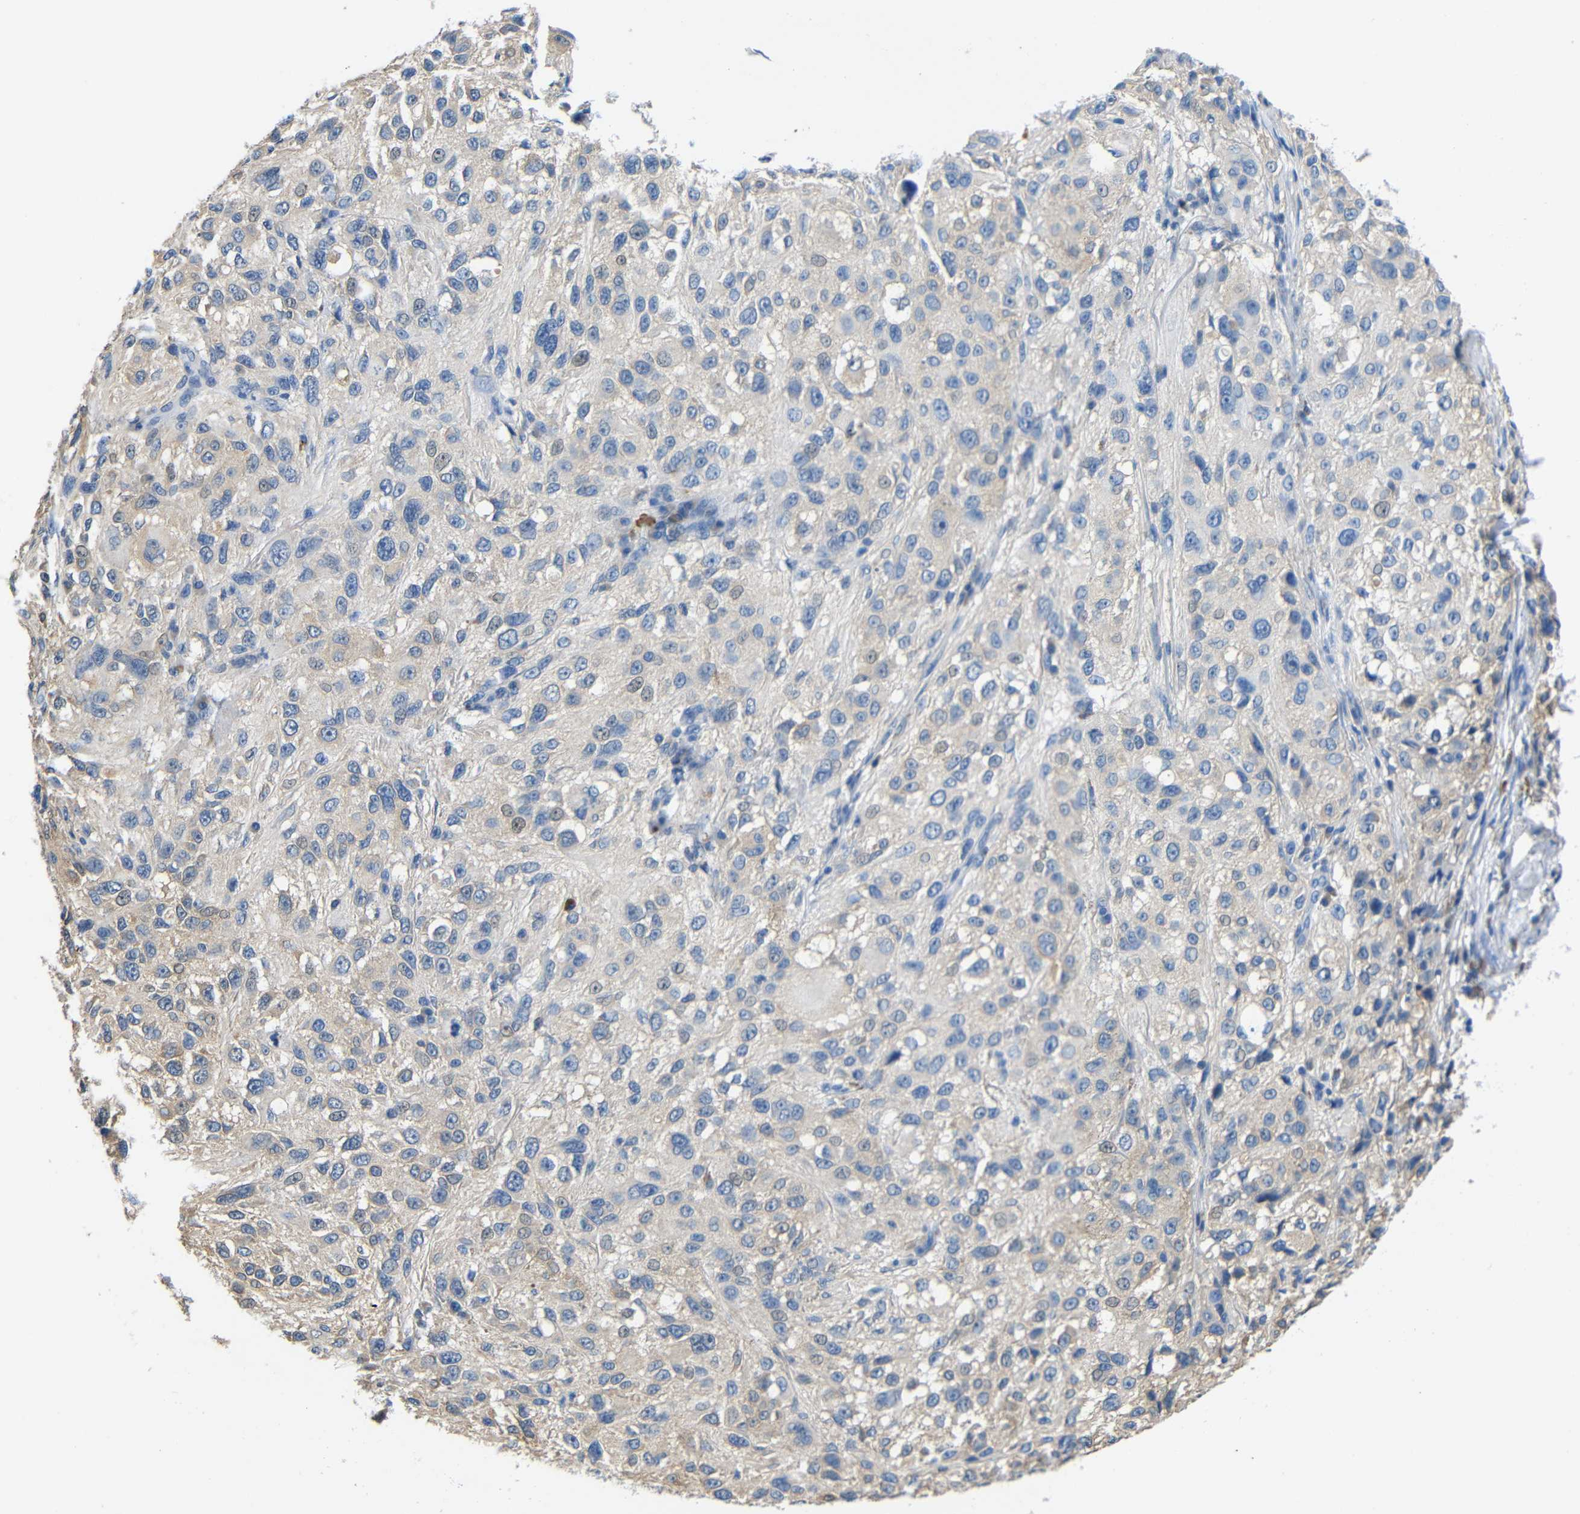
{"staining": {"intensity": "negative", "quantity": "none", "location": "none"}, "tissue": "melanoma", "cell_type": "Tumor cells", "image_type": "cancer", "snomed": [{"axis": "morphology", "description": "Necrosis, NOS"}, {"axis": "morphology", "description": "Malignant melanoma, NOS"}, {"axis": "topography", "description": "Skin"}], "caption": "Malignant melanoma was stained to show a protein in brown. There is no significant expression in tumor cells. (DAB immunohistochemistry (IHC), high magnification).", "gene": "NEGR1", "patient": {"sex": "female", "age": 87}}